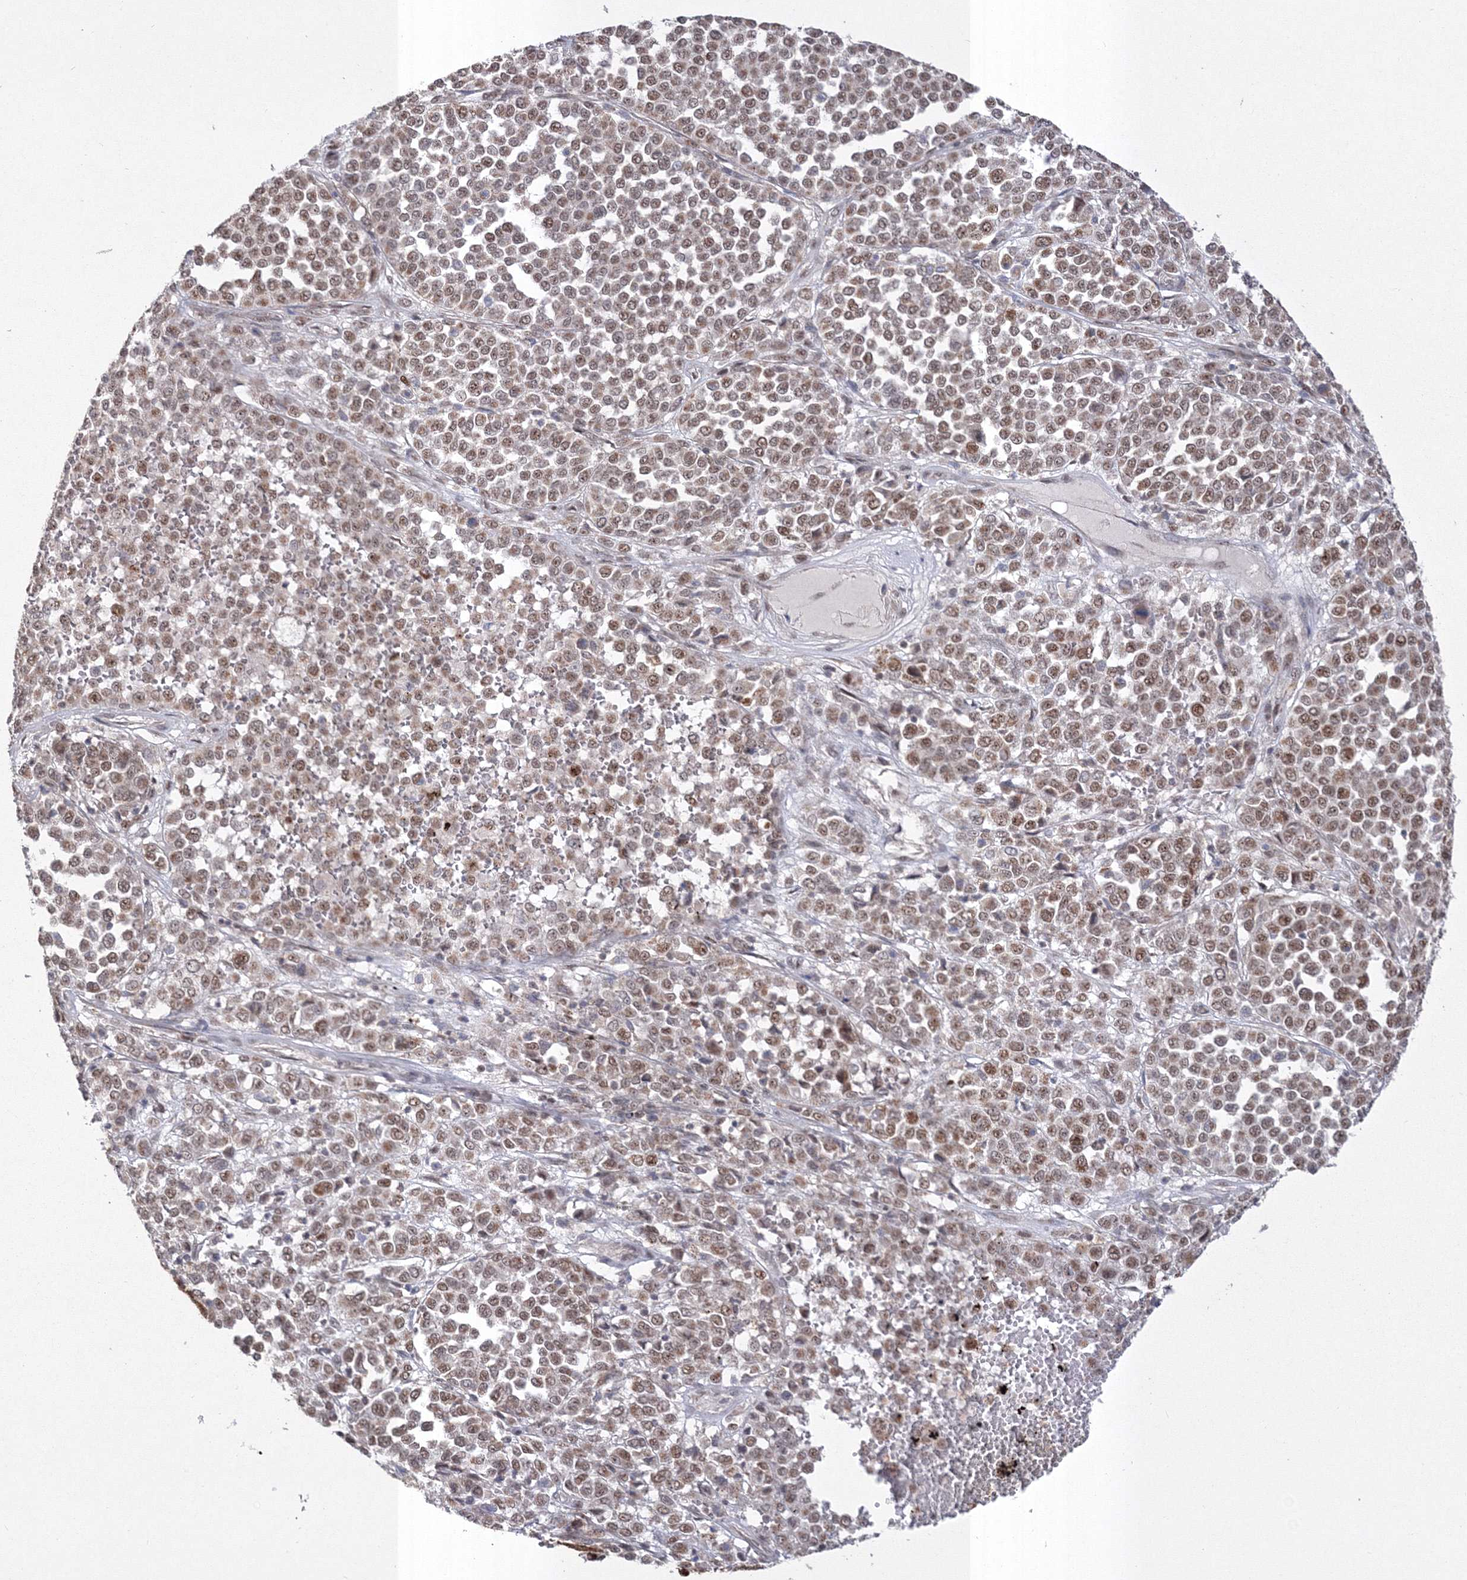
{"staining": {"intensity": "moderate", "quantity": ">75%", "location": "nuclear"}, "tissue": "melanoma", "cell_type": "Tumor cells", "image_type": "cancer", "snomed": [{"axis": "morphology", "description": "Malignant melanoma, Metastatic site"}, {"axis": "topography", "description": "Pancreas"}], "caption": "Moderate nuclear positivity for a protein is seen in approximately >75% of tumor cells of malignant melanoma (metastatic site) using immunohistochemistry (IHC).", "gene": "GRSF1", "patient": {"sex": "female", "age": 30}}